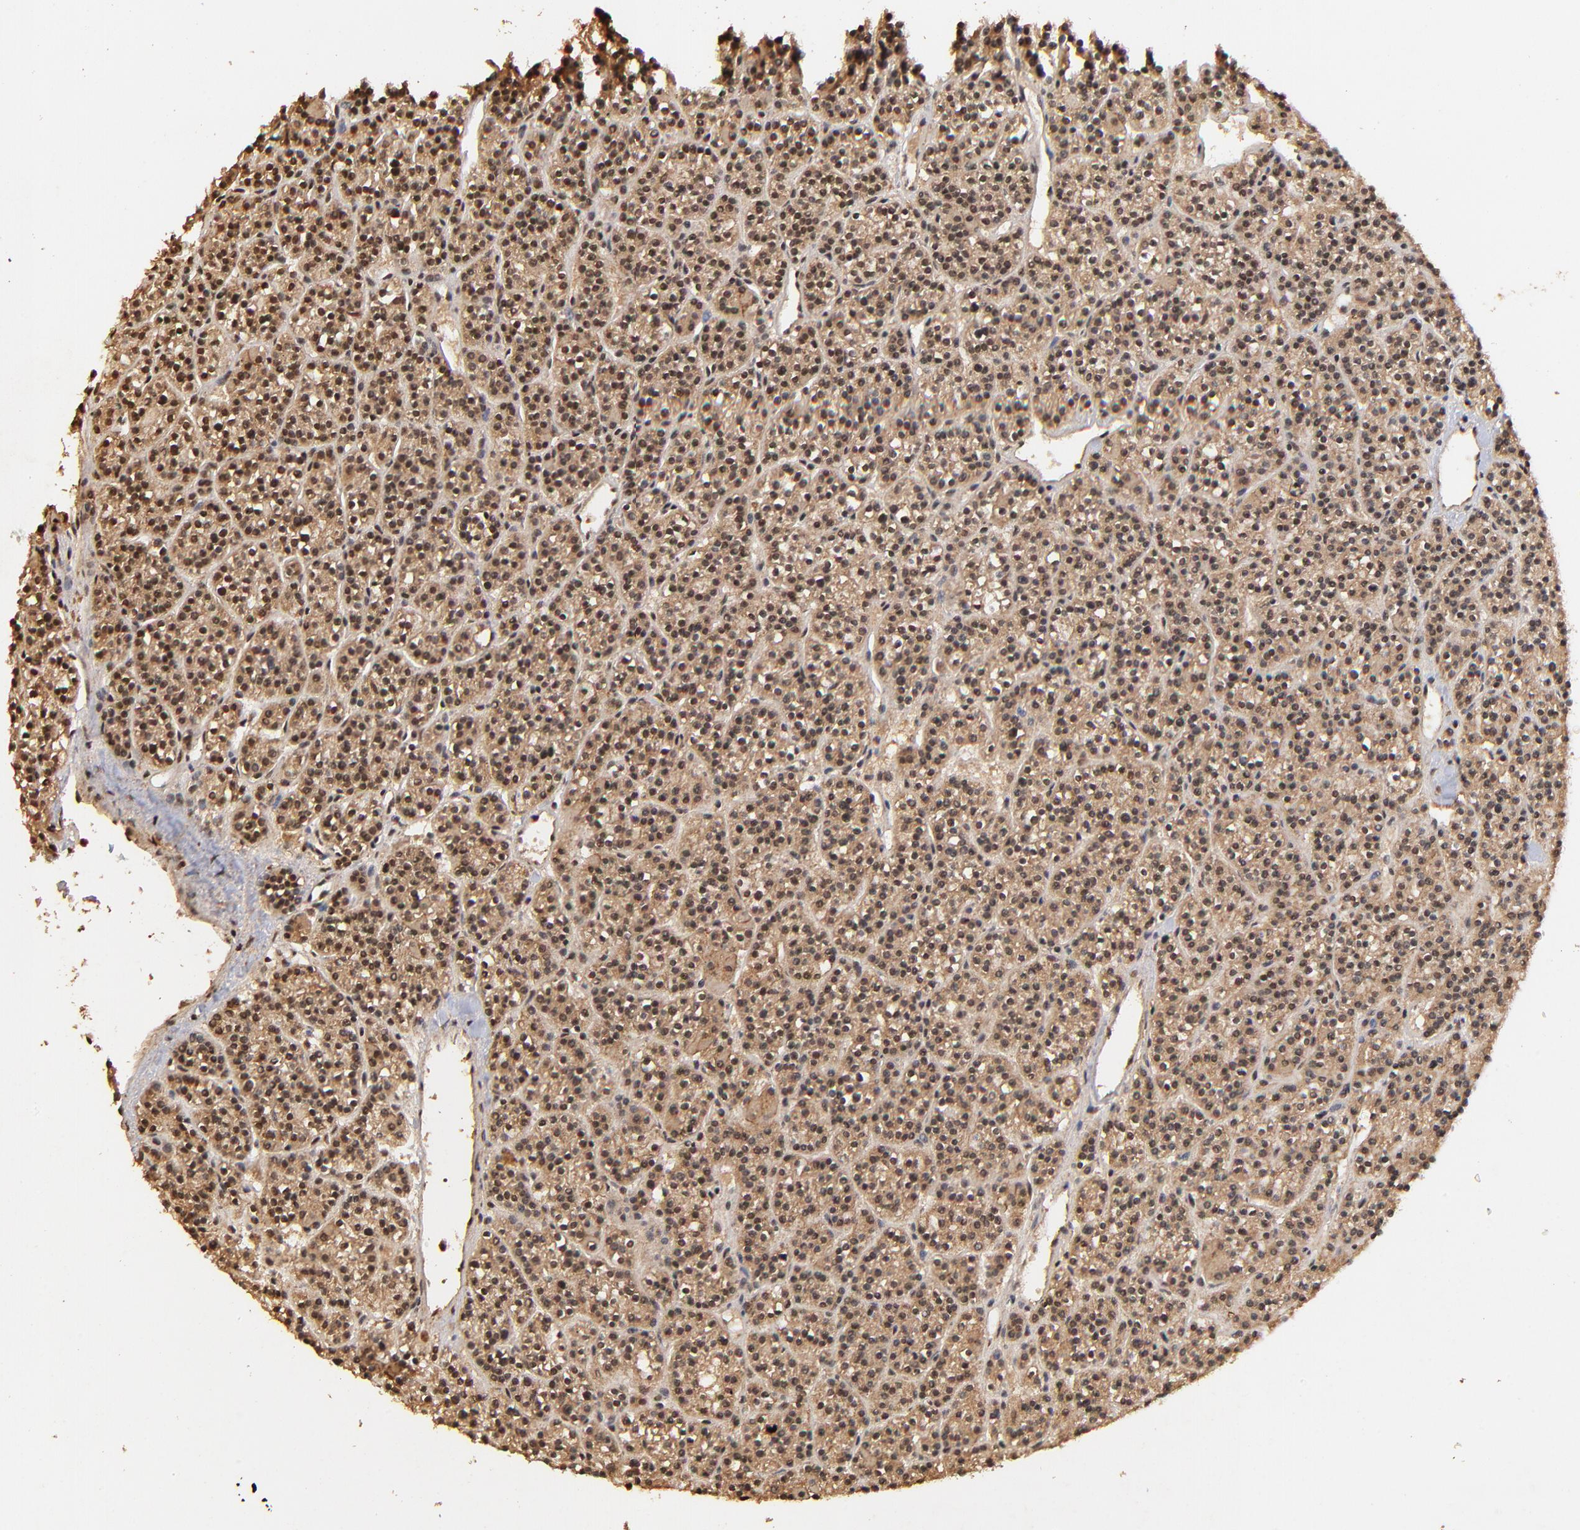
{"staining": {"intensity": "moderate", "quantity": ">75%", "location": "cytoplasmic/membranous,nuclear"}, "tissue": "parathyroid gland", "cell_type": "Glandular cells", "image_type": "normal", "snomed": [{"axis": "morphology", "description": "Normal tissue, NOS"}, {"axis": "topography", "description": "Parathyroid gland"}], "caption": "Protein analysis of normal parathyroid gland displays moderate cytoplasmic/membranous,nuclear positivity in about >75% of glandular cells.", "gene": "MED12", "patient": {"sex": "female", "age": 50}}